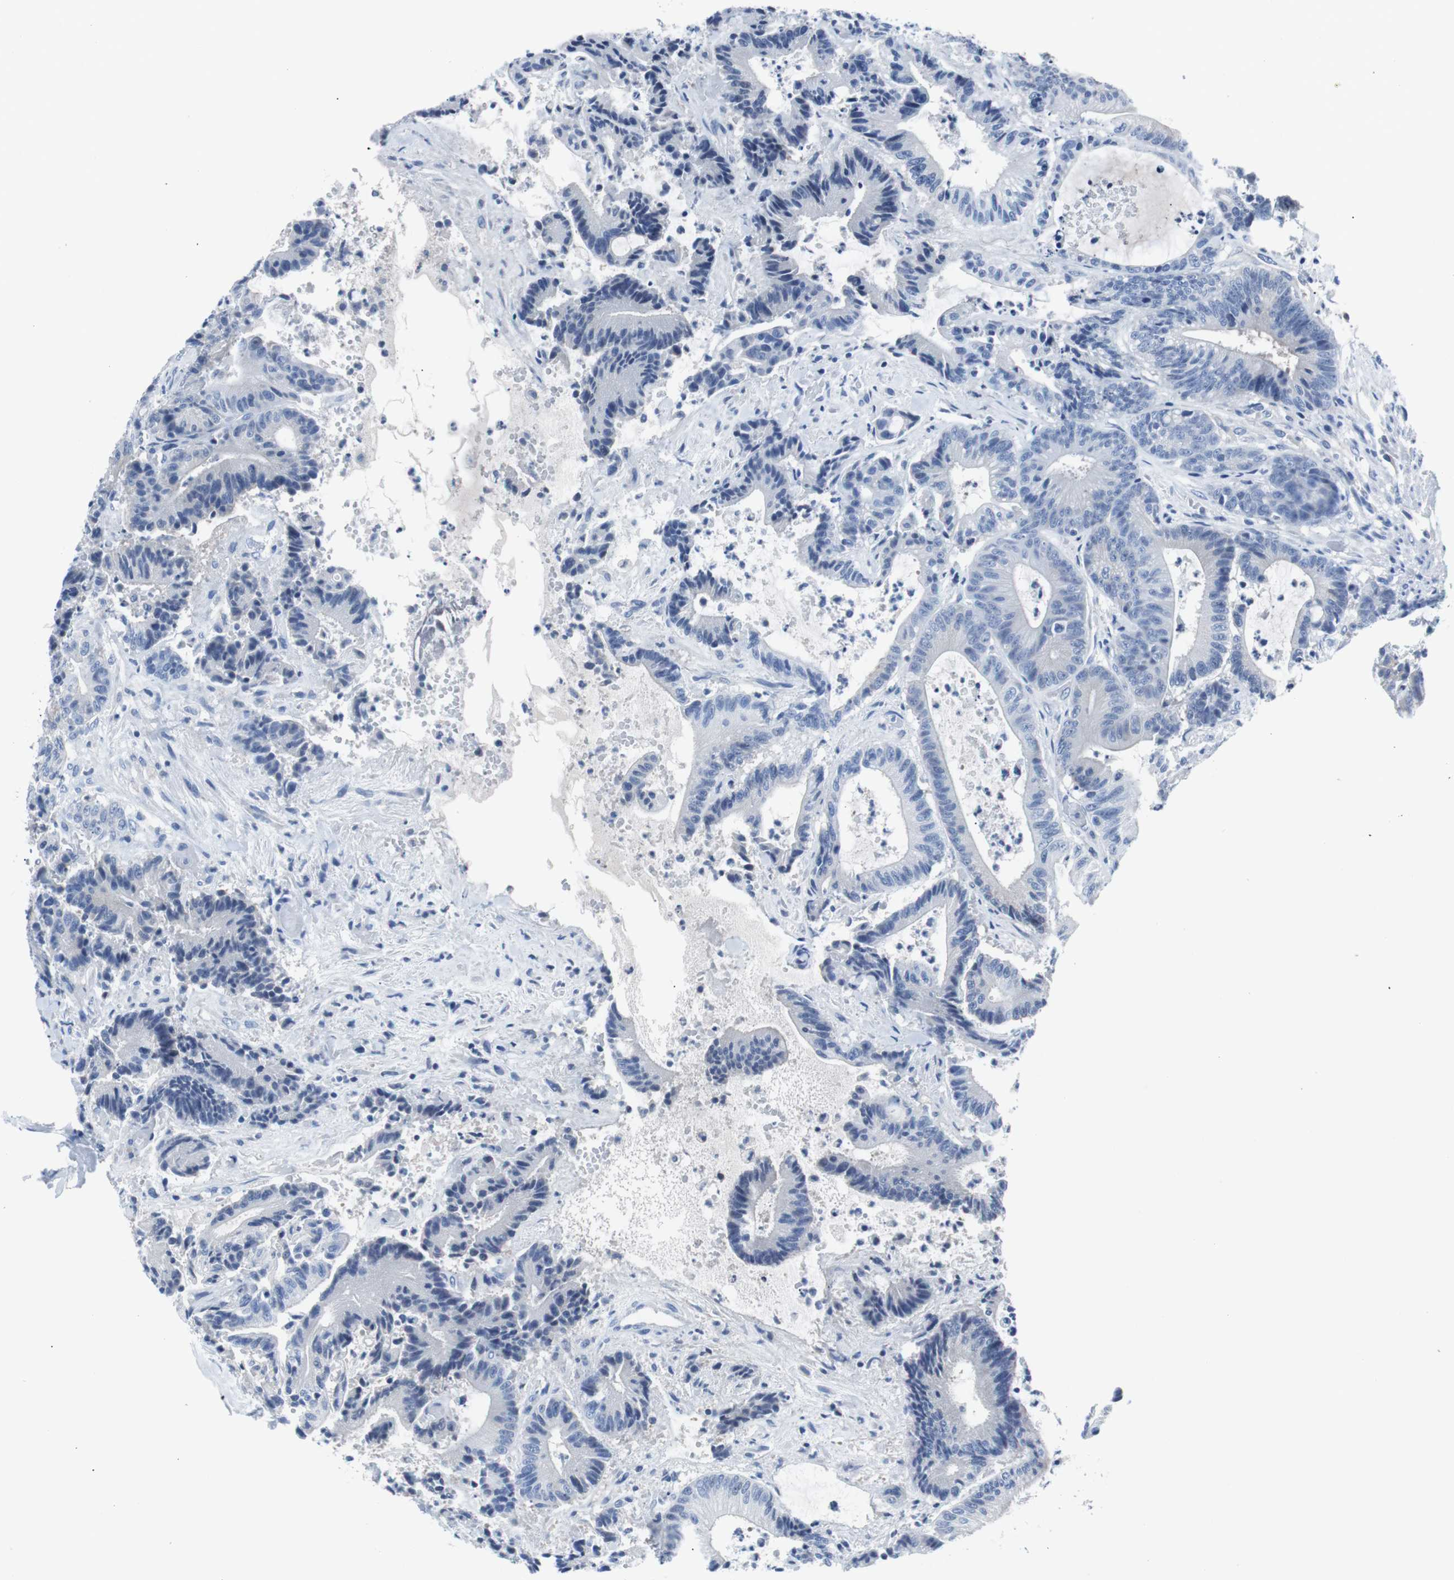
{"staining": {"intensity": "negative", "quantity": "none", "location": "none"}, "tissue": "colorectal cancer", "cell_type": "Tumor cells", "image_type": "cancer", "snomed": [{"axis": "morphology", "description": "Adenocarcinoma, NOS"}, {"axis": "topography", "description": "Colon"}], "caption": "Human colorectal adenocarcinoma stained for a protein using immunohistochemistry displays no positivity in tumor cells.", "gene": "EEF2K", "patient": {"sex": "female", "age": 84}}